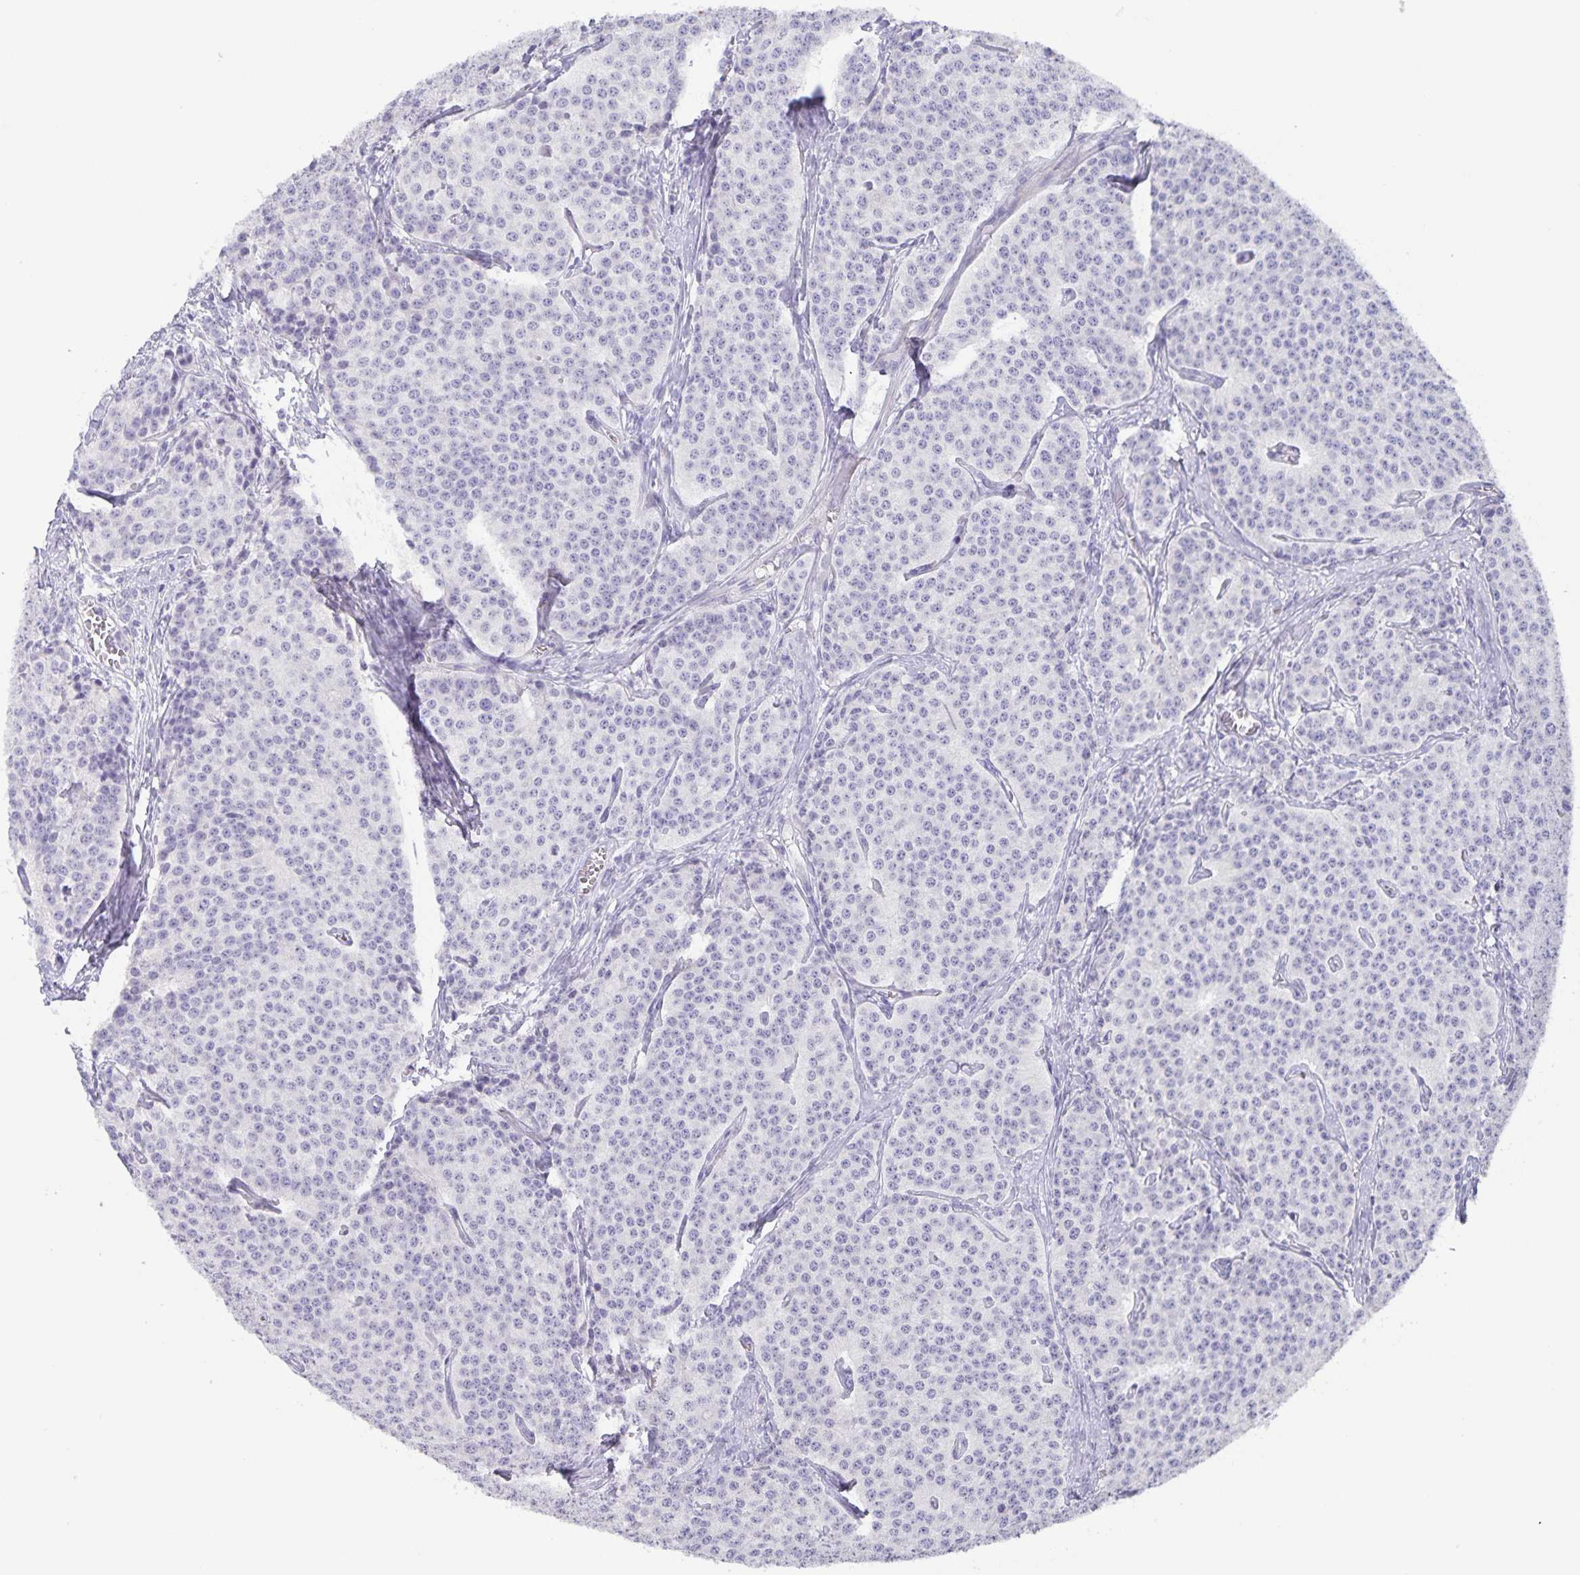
{"staining": {"intensity": "negative", "quantity": "none", "location": "none"}, "tissue": "carcinoid", "cell_type": "Tumor cells", "image_type": "cancer", "snomed": [{"axis": "morphology", "description": "Carcinoid, malignant, NOS"}, {"axis": "topography", "description": "Small intestine"}], "caption": "Tumor cells show no significant staining in malignant carcinoid.", "gene": "AQP4", "patient": {"sex": "female", "age": 64}}